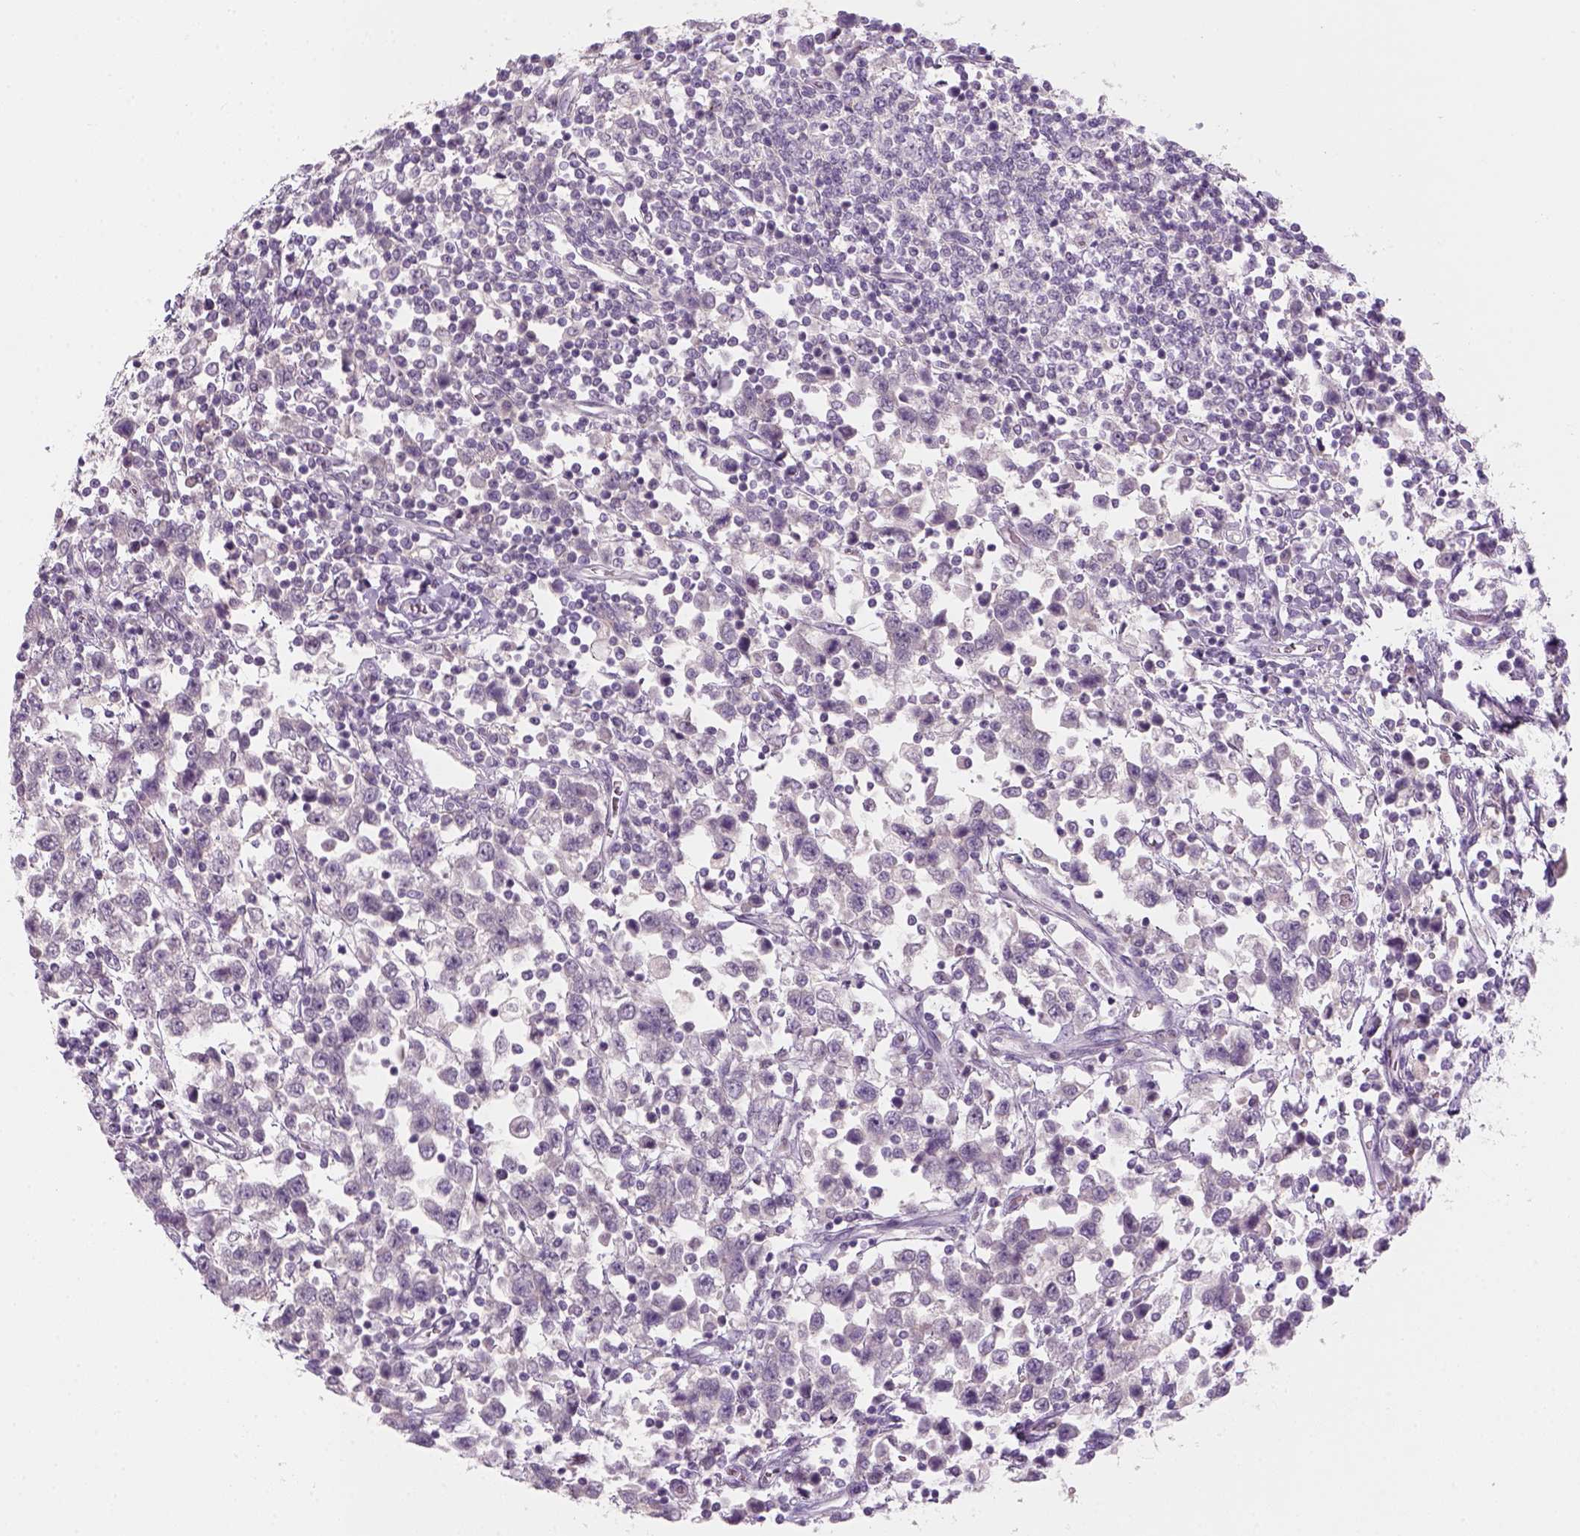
{"staining": {"intensity": "negative", "quantity": "none", "location": "none"}, "tissue": "testis cancer", "cell_type": "Tumor cells", "image_type": "cancer", "snomed": [{"axis": "morphology", "description": "Seminoma, NOS"}, {"axis": "topography", "description": "Testis"}], "caption": "Immunohistochemistry of human testis cancer demonstrates no positivity in tumor cells.", "gene": "KRT25", "patient": {"sex": "male", "age": 34}}